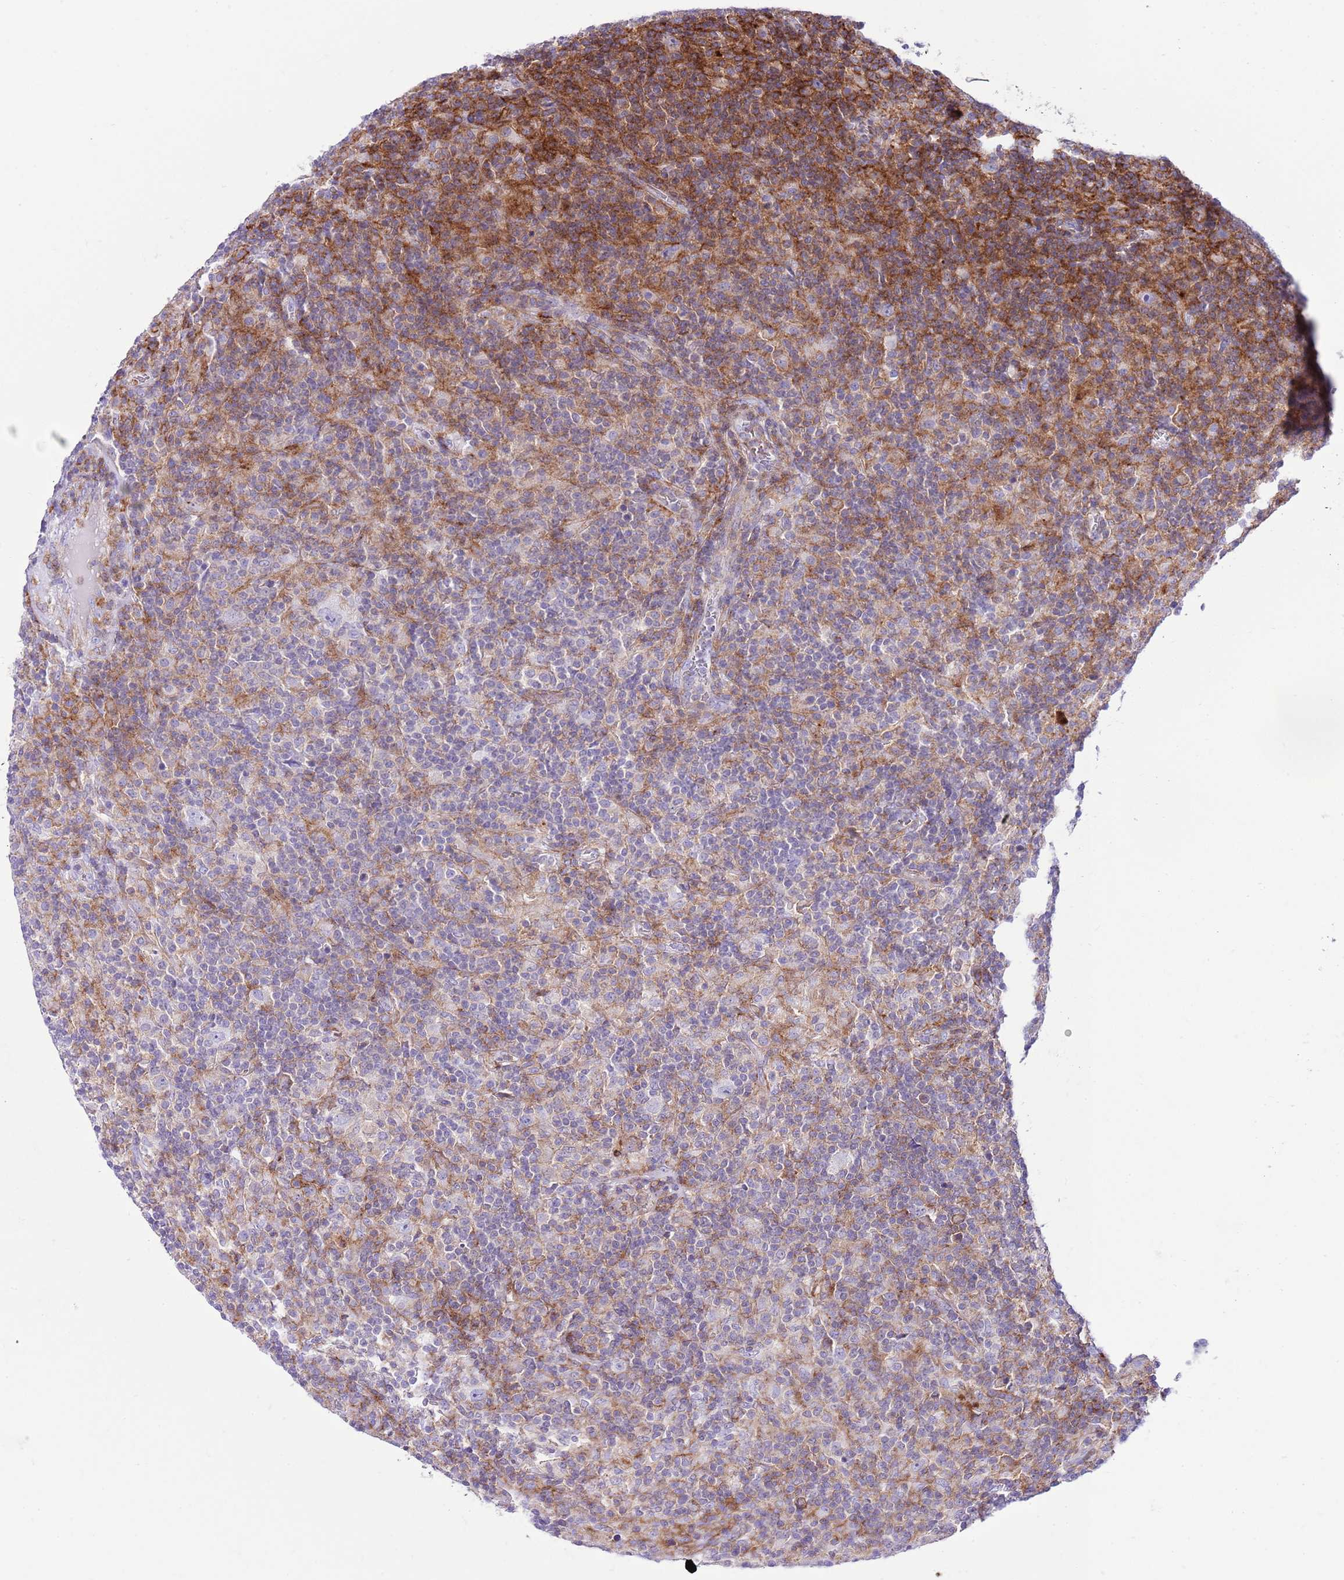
{"staining": {"intensity": "negative", "quantity": "none", "location": "none"}, "tissue": "lymphoma", "cell_type": "Tumor cells", "image_type": "cancer", "snomed": [{"axis": "morphology", "description": "Hodgkin's disease, NOS"}, {"axis": "topography", "description": "Lymph node"}], "caption": "The histopathology image exhibits no significant staining in tumor cells of Hodgkin's disease.", "gene": "ALDH3A1", "patient": {"sex": "male", "age": 70}}